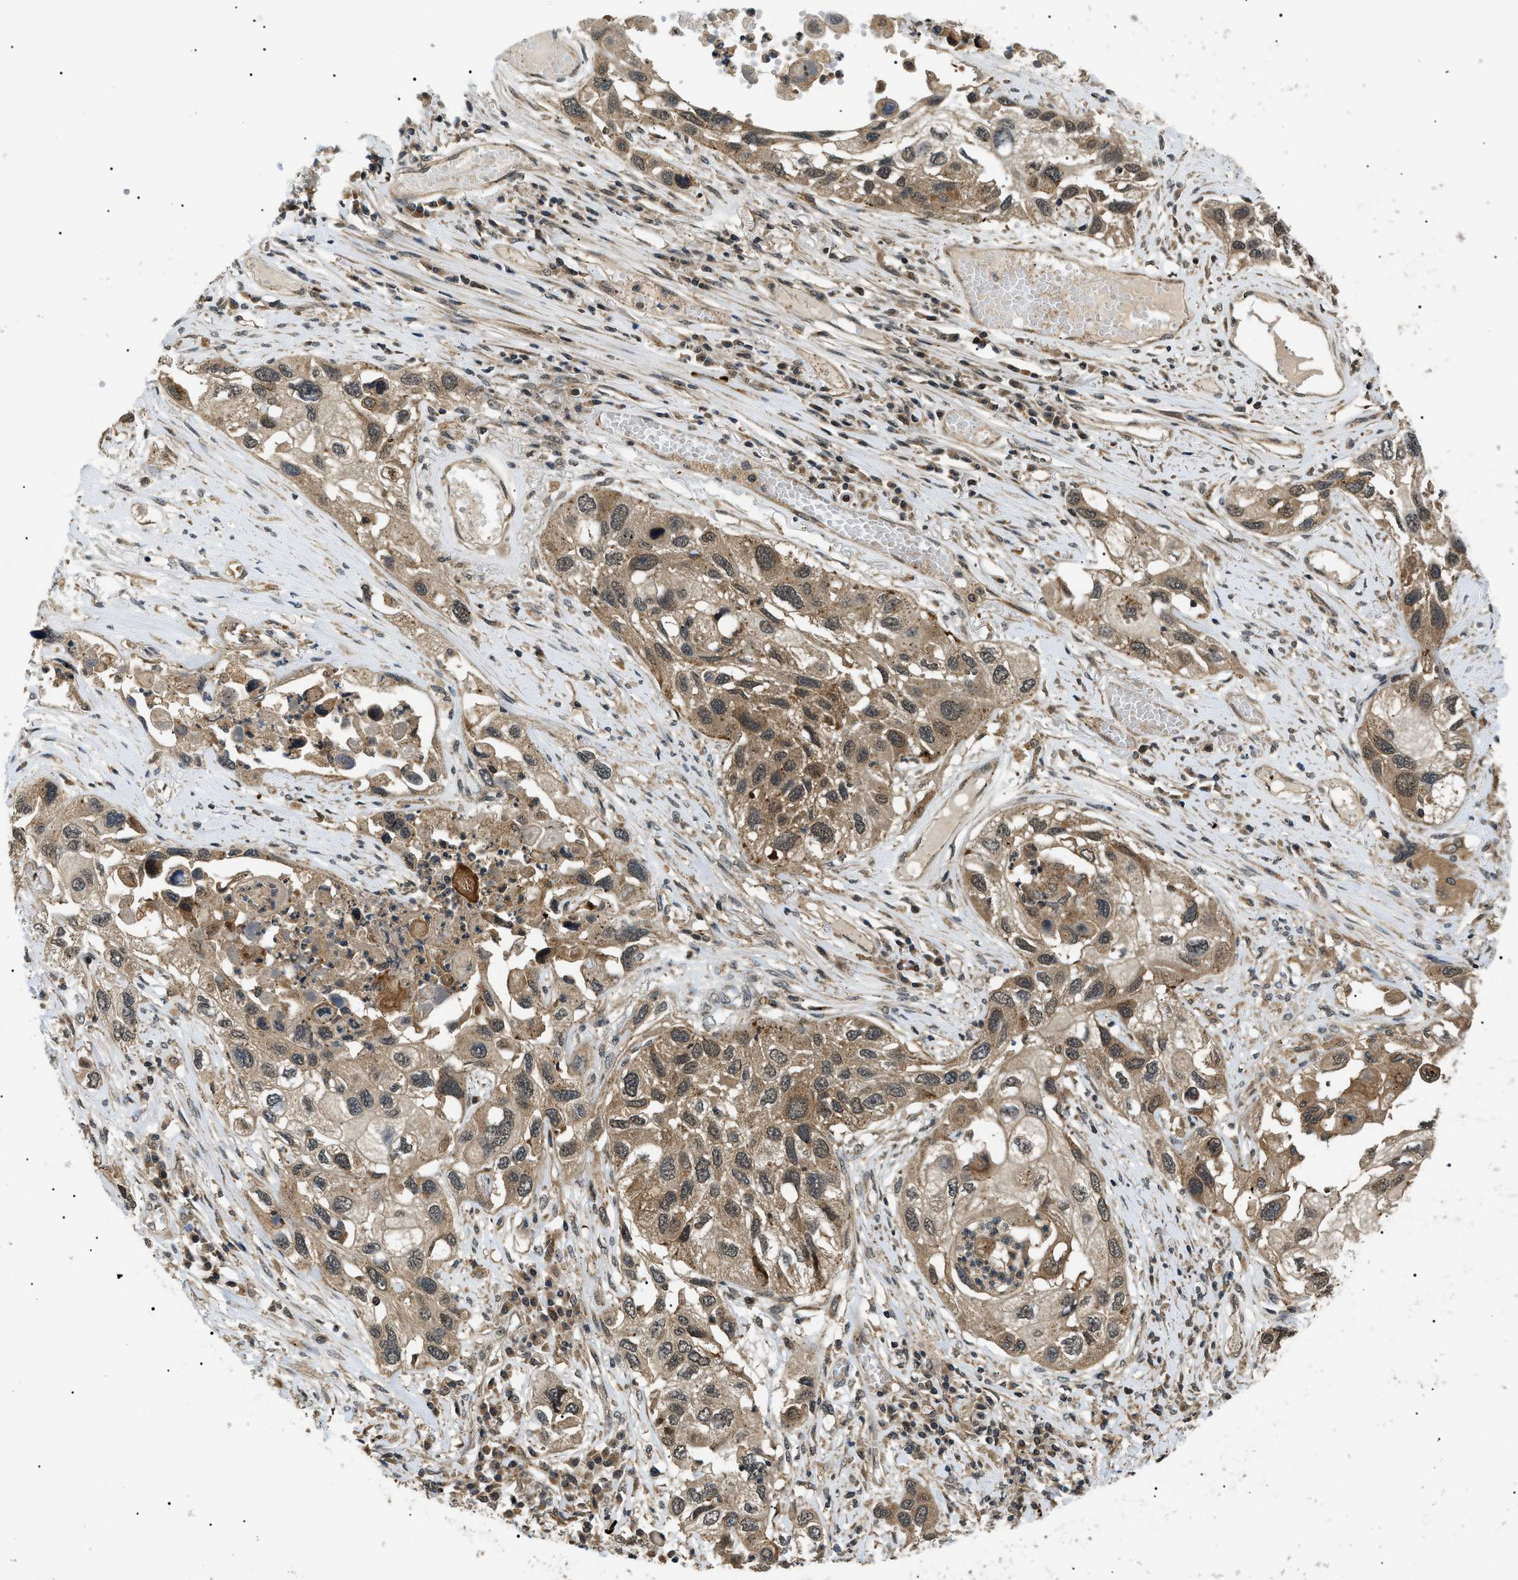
{"staining": {"intensity": "weak", "quantity": ">75%", "location": "cytoplasmic/membranous"}, "tissue": "lung cancer", "cell_type": "Tumor cells", "image_type": "cancer", "snomed": [{"axis": "morphology", "description": "Squamous cell carcinoma, NOS"}, {"axis": "topography", "description": "Lung"}], "caption": "High-power microscopy captured an immunohistochemistry (IHC) photomicrograph of squamous cell carcinoma (lung), revealing weak cytoplasmic/membranous staining in approximately >75% of tumor cells. The protein is stained brown, and the nuclei are stained in blue (DAB (3,3'-diaminobenzidine) IHC with brightfield microscopy, high magnification).", "gene": "ATP6AP1", "patient": {"sex": "male", "age": 71}}